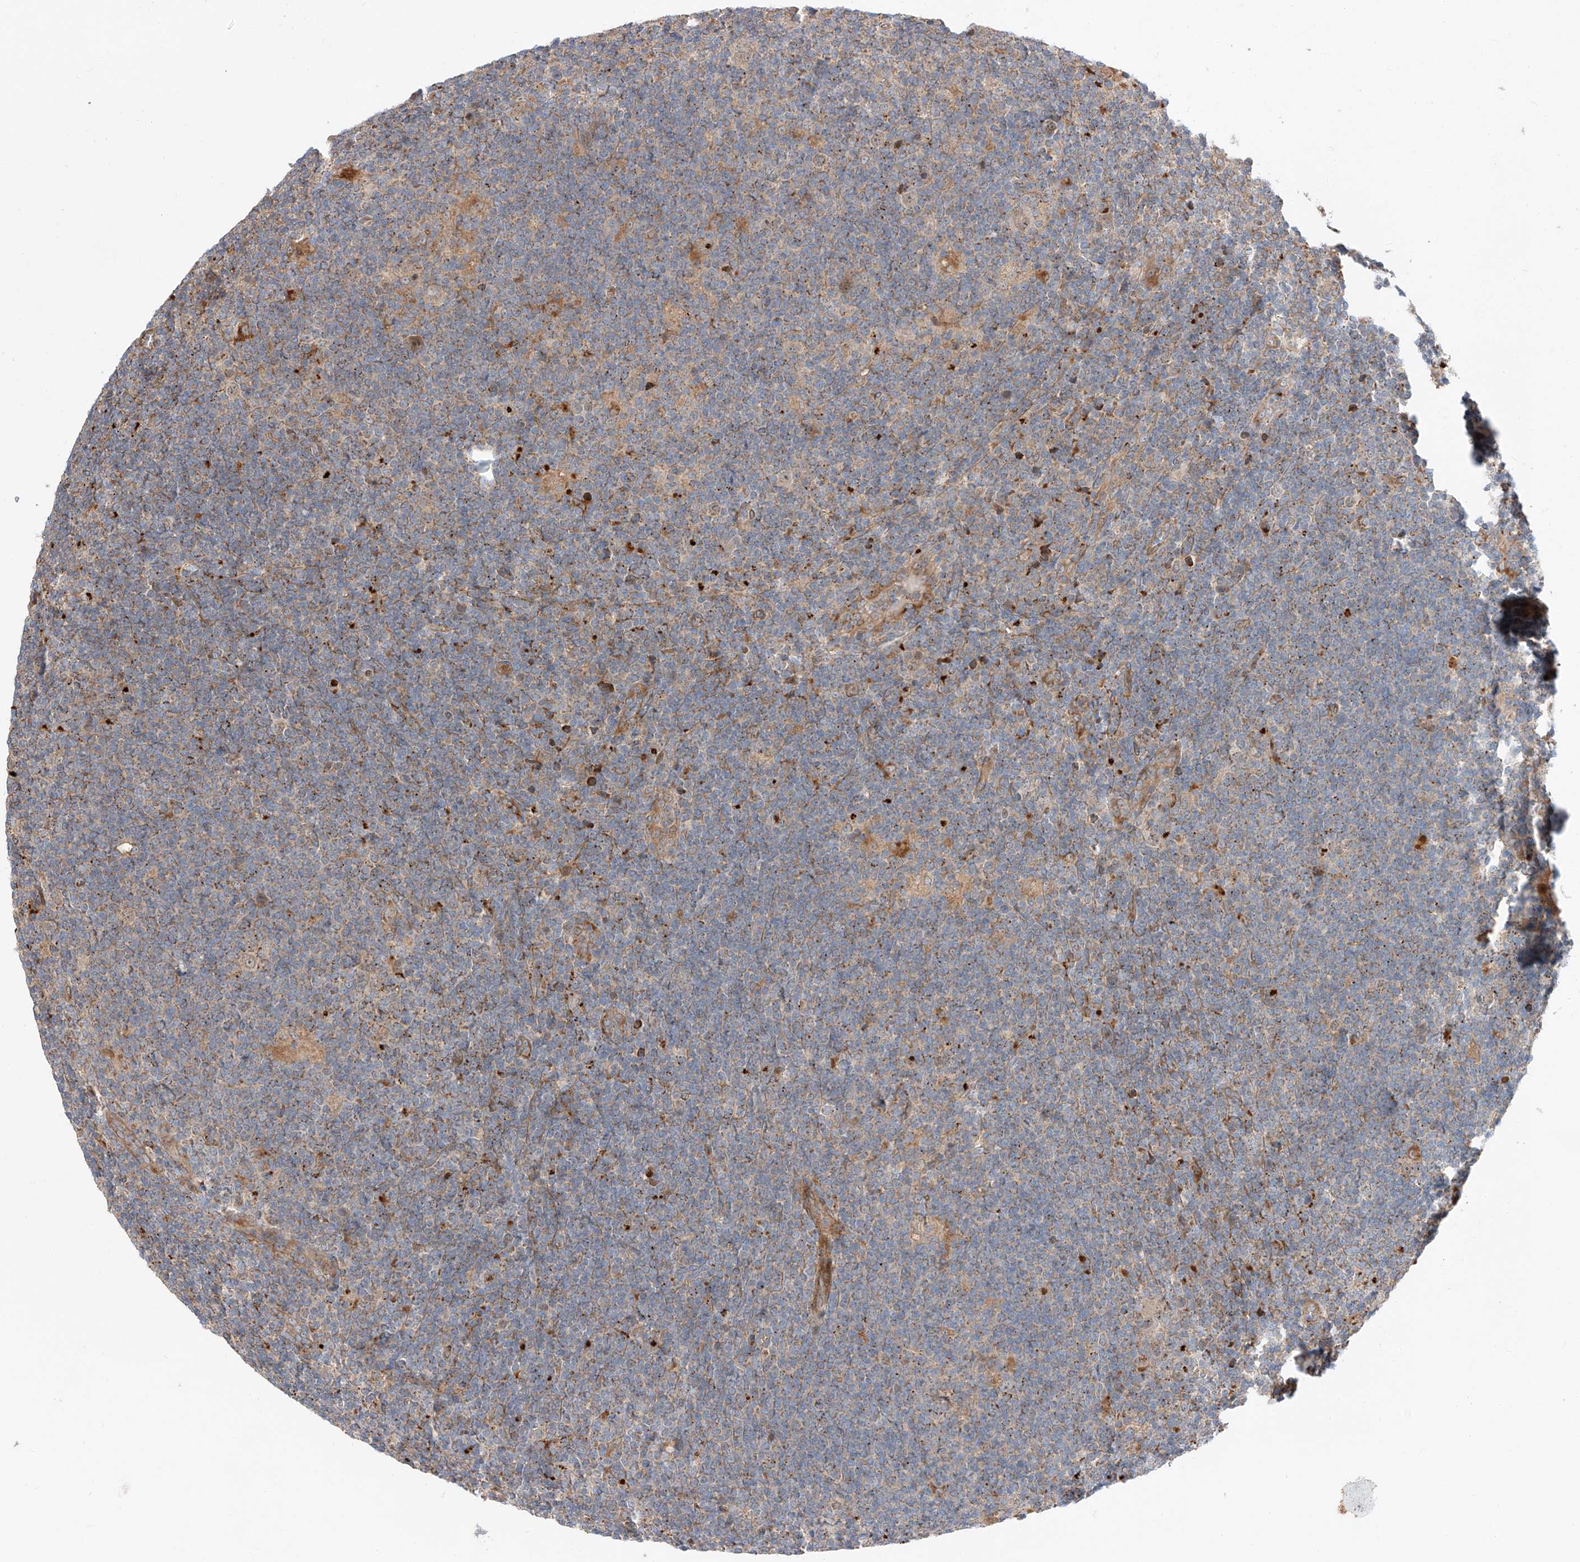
{"staining": {"intensity": "negative", "quantity": "none", "location": "none"}, "tissue": "lymphoma", "cell_type": "Tumor cells", "image_type": "cancer", "snomed": [{"axis": "morphology", "description": "Hodgkin's disease, NOS"}, {"axis": "topography", "description": "Lymph node"}], "caption": "Tumor cells show no significant protein staining in lymphoma.", "gene": "DIRAS3", "patient": {"sex": "female", "age": 57}}